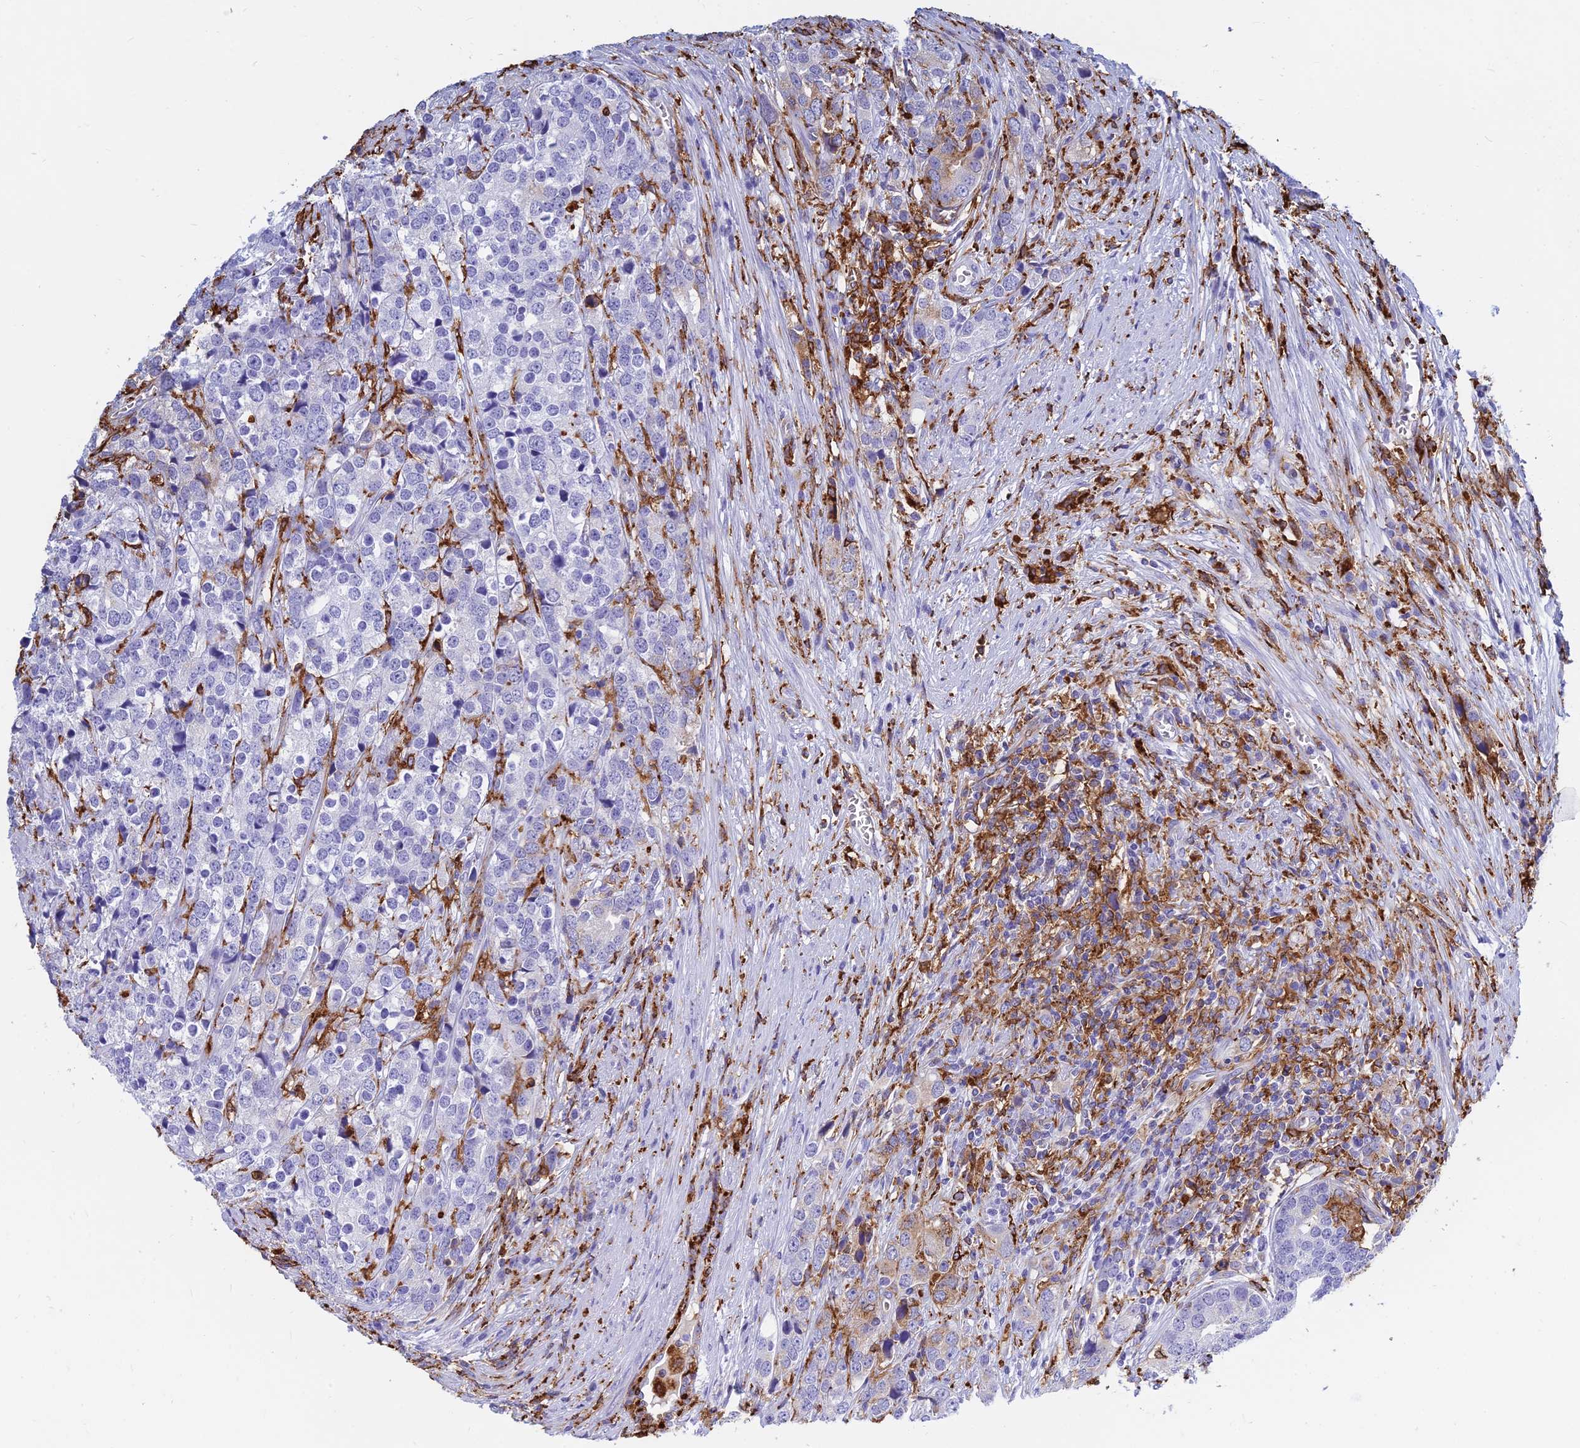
{"staining": {"intensity": "negative", "quantity": "none", "location": "none"}, "tissue": "prostate cancer", "cell_type": "Tumor cells", "image_type": "cancer", "snomed": [{"axis": "morphology", "description": "Adenocarcinoma, High grade"}, {"axis": "topography", "description": "Prostate"}], "caption": "There is no significant staining in tumor cells of high-grade adenocarcinoma (prostate). (DAB IHC visualized using brightfield microscopy, high magnification).", "gene": "HLA-DRB1", "patient": {"sex": "male", "age": 71}}